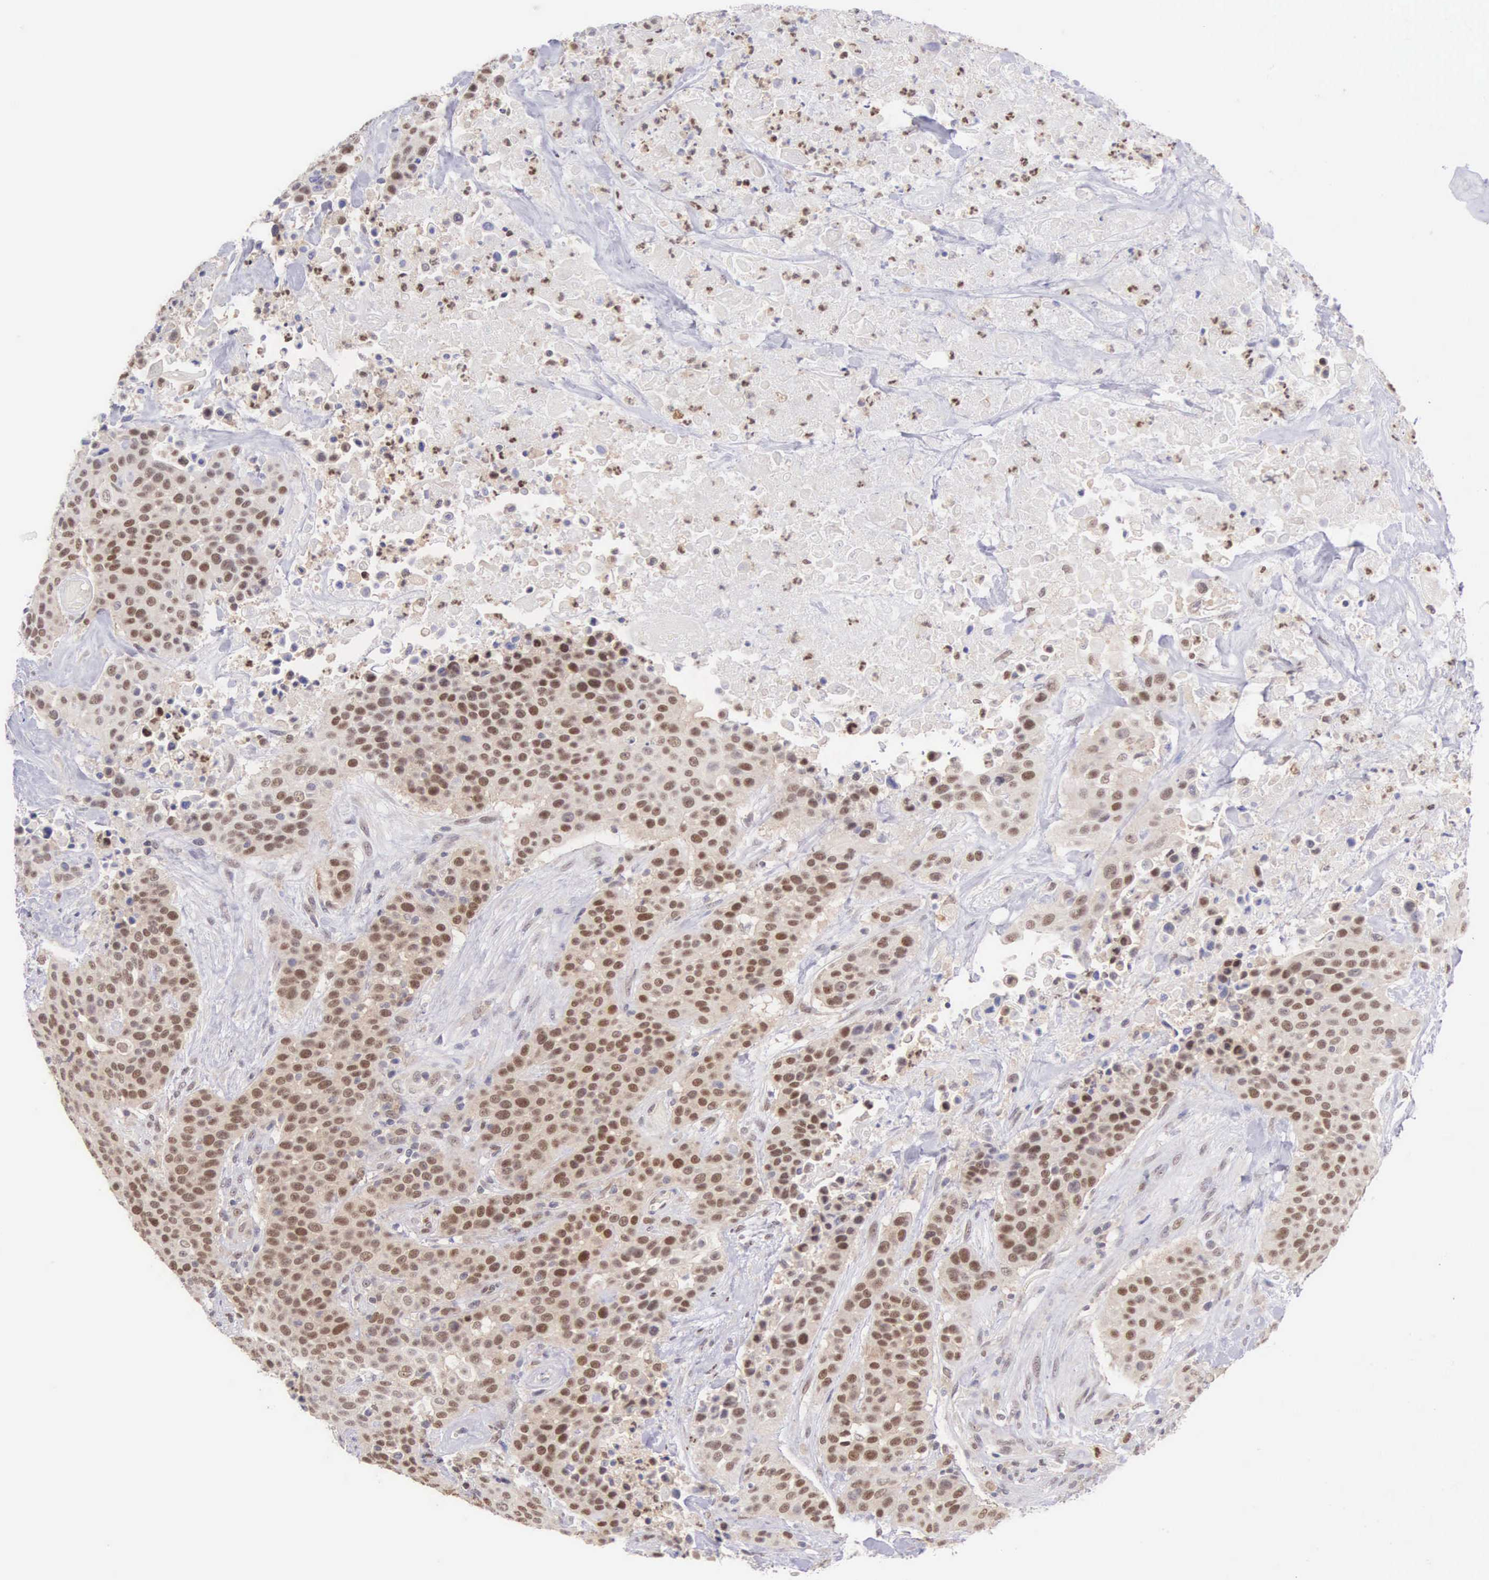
{"staining": {"intensity": "weak", "quantity": ">75%", "location": "nuclear"}, "tissue": "urothelial cancer", "cell_type": "Tumor cells", "image_type": "cancer", "snomed": [{"axis": "morphology", "description": "Urothelial carcinoma, High grade"}, {"axis": "topography", "description": "Urinary bladder"}], "caption": "Urothelial cancer stained with a protein marker shows weak staining in tumor cells.", "gene": "GRK3", "patient": {"sex": "male", "age": 74}}